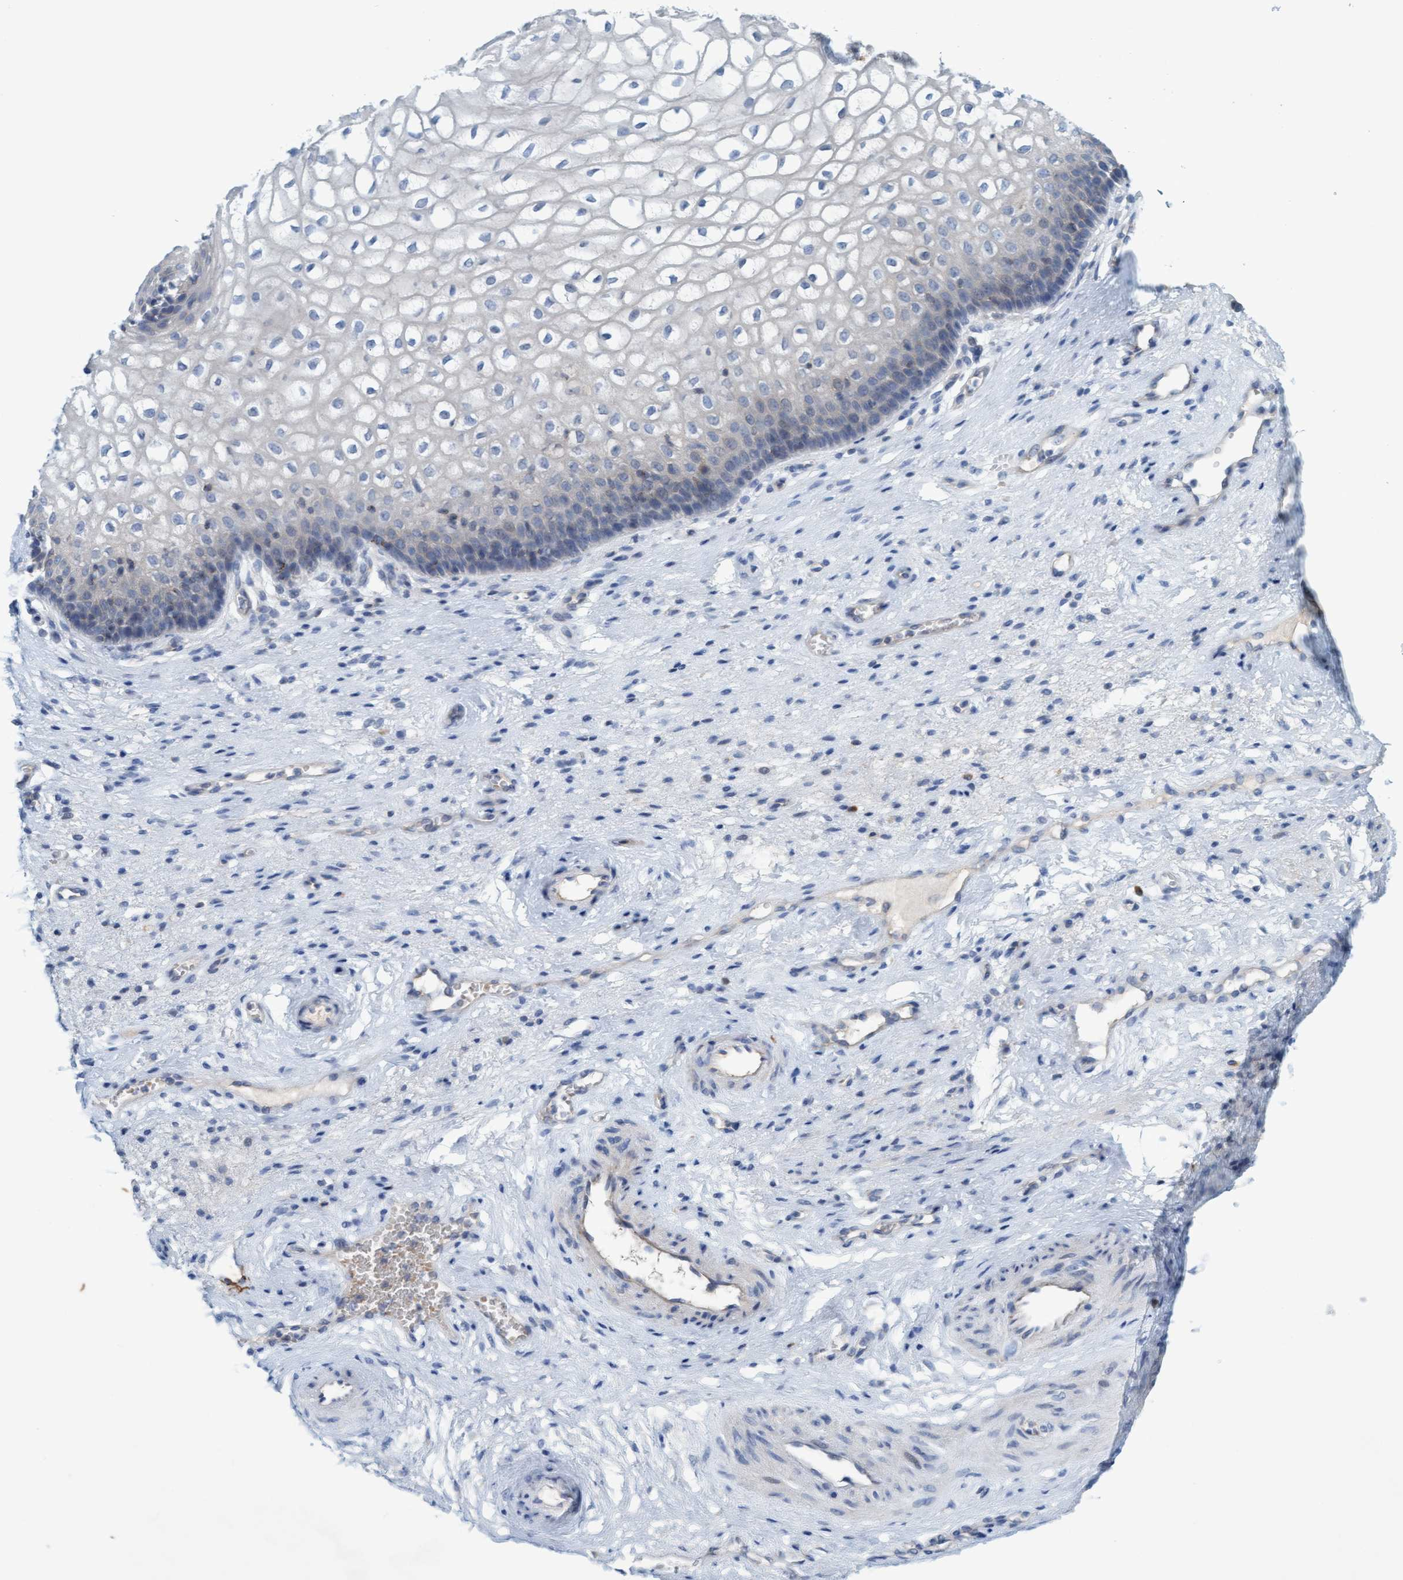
{"staining": {"intensity": "negative", "quantity": "none", "location": "none"}, "tissue": "vagina", "cell_type": "Squamous epithelial cells", "image_type": "normal", "snomed": [{"axis": "morphology", "description": "Normal tissue, NOS"}, {"axis": "topography", "description": "Vagina"}], "caption": "Unremarkable vagina was stained to show a protein in brown. There is no significant expression in squamous epithelial cells. (DAB (3,3'-diaminobenzidine) immunohistochemistry (IHC) visualized using brightfield microscopy, high magnification).", "gene": "SIGIRR", "patient": {"sex": "female", "age": 34}}